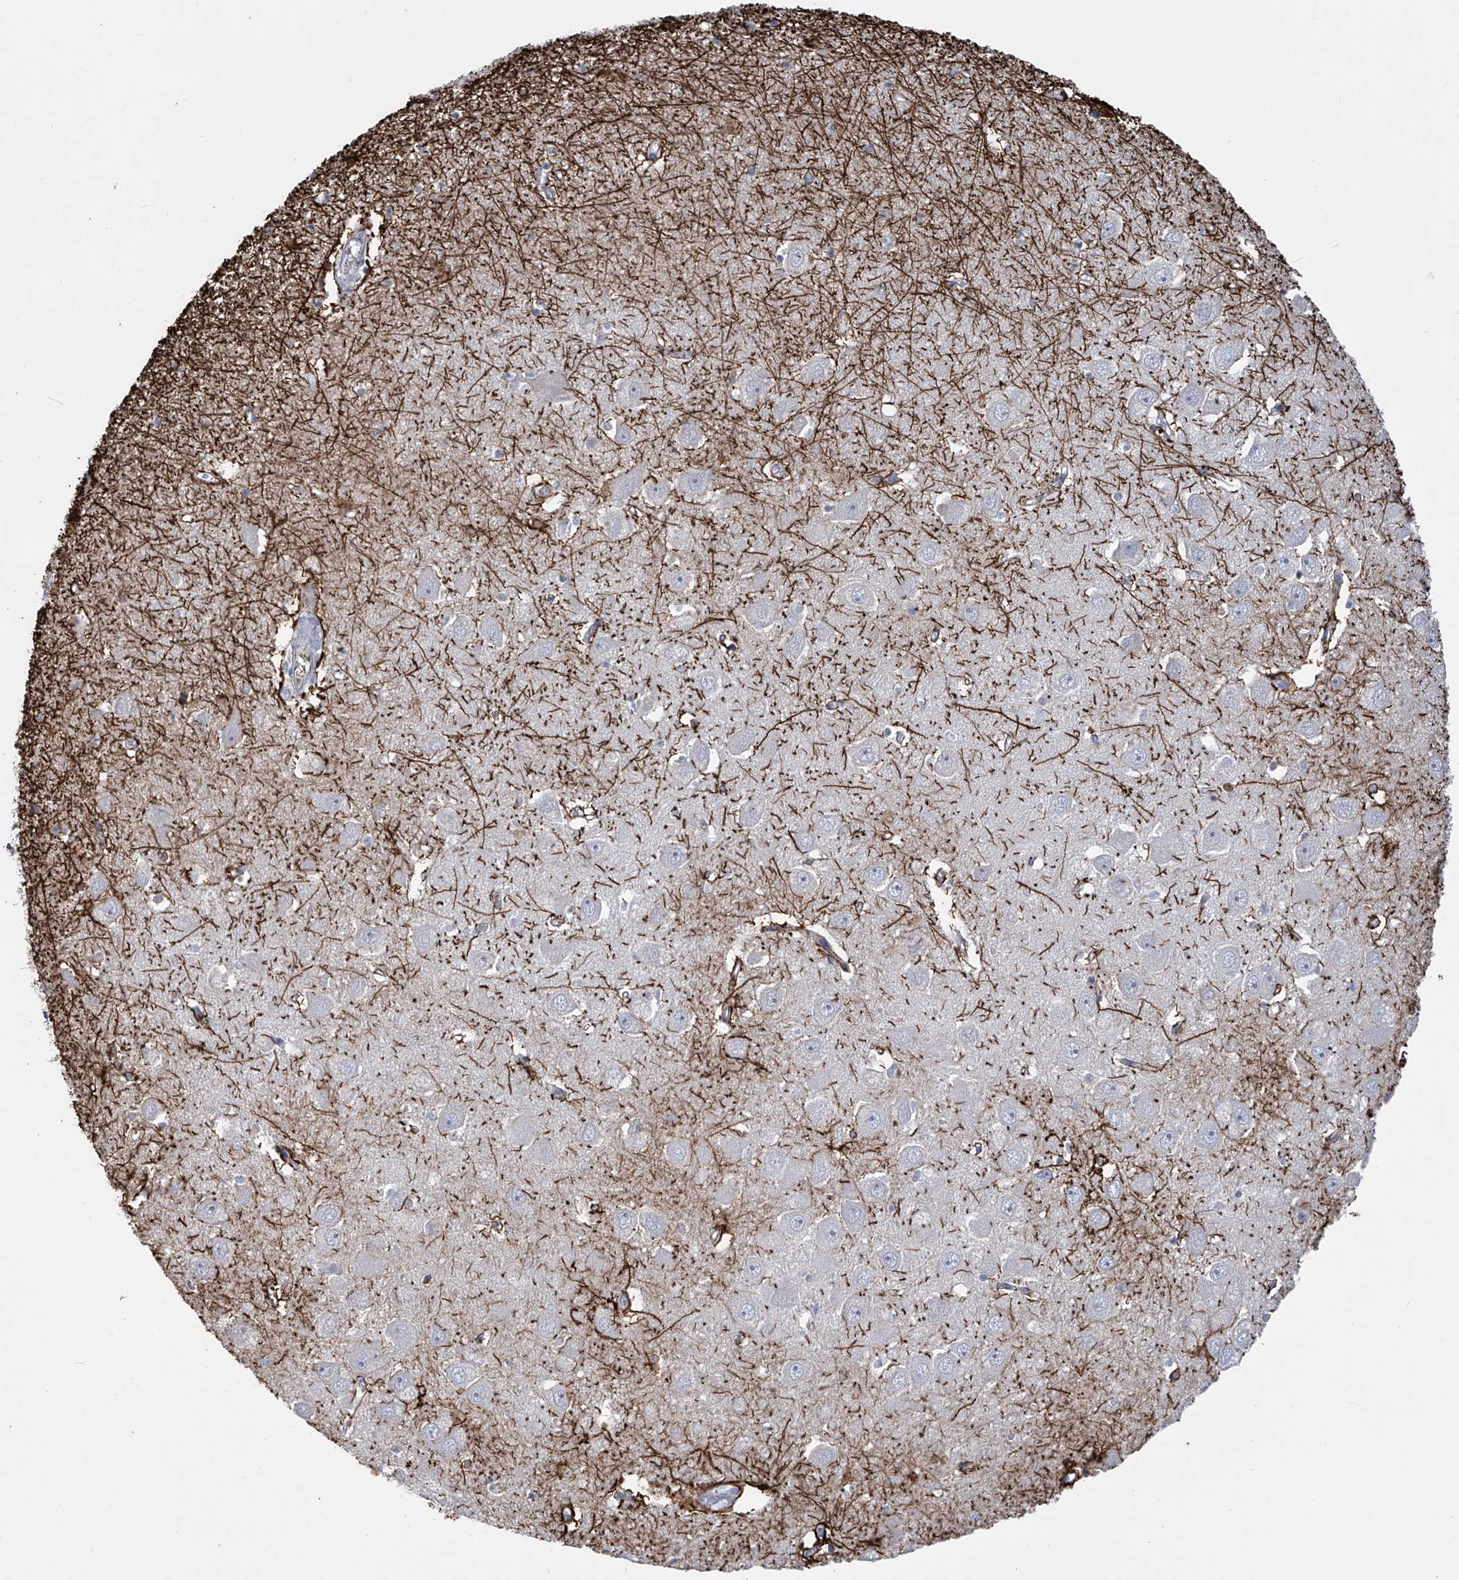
{"staining": {"intensity": "strong", "quantity": "<25%", "location": "cytoplasmic/membranous"}, "tissue": "hippocampus", "cell_type": "Glial cells", "image_type": "normal", "snomed": [{"axis": "morphology", "description": "Normal tissue, NOS"}, {"axis": "topography", "description": "Hippocampus"}], "caption": "Benign hippocampus displays strong cytoplasmic/membranous positivity in approximately <25% of glial cells, visualized by immunohistochemistry. The staining was performed using DAB, with brown indicating positive protein expression. Nuclei are stained blue with hematoxylin.", "gene": "ADRA1A", "patient": {"sex": "female", "age": 64}}